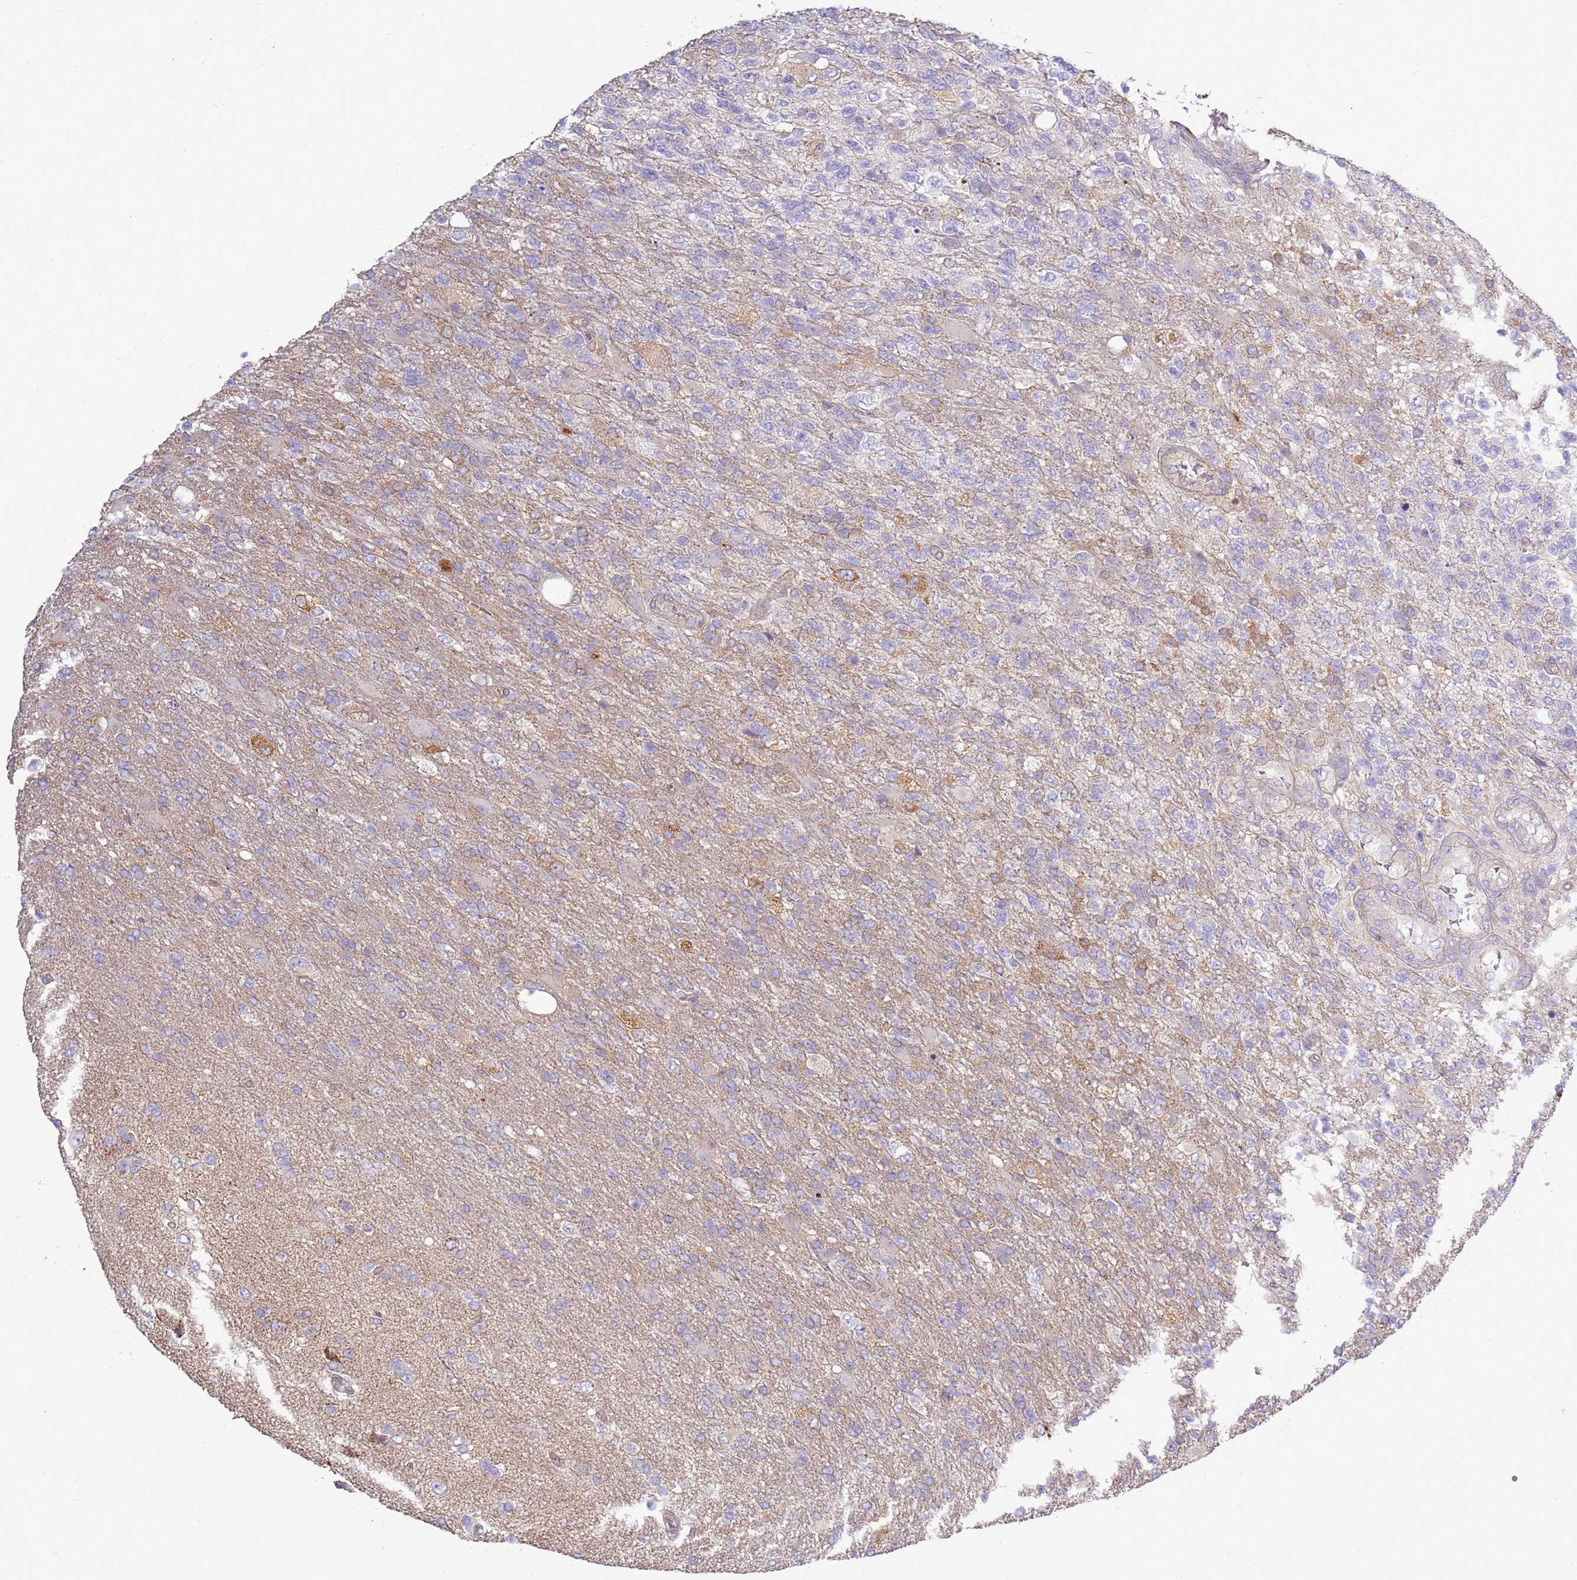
{"staining": {"intensity": "negative", "quantity": "none", "location": "none"}, "tissue": "glioma", "cell_type": "Tumor cells", "image_type": "cancer", "snomed": [{"axis": "morphology", "description": "Glioma, malignant, High grade"}, {"axis": "topography", "description": "Brain"}], "caption": "IHC micrograph of neoplastic tissue: human glioma stained with DAB (3,3'-diaminobenzidine) exhibits no significant protein expression in tumor cells.", "gene": "EVA1B", "patient": {"sex": "male", "age": 56}}